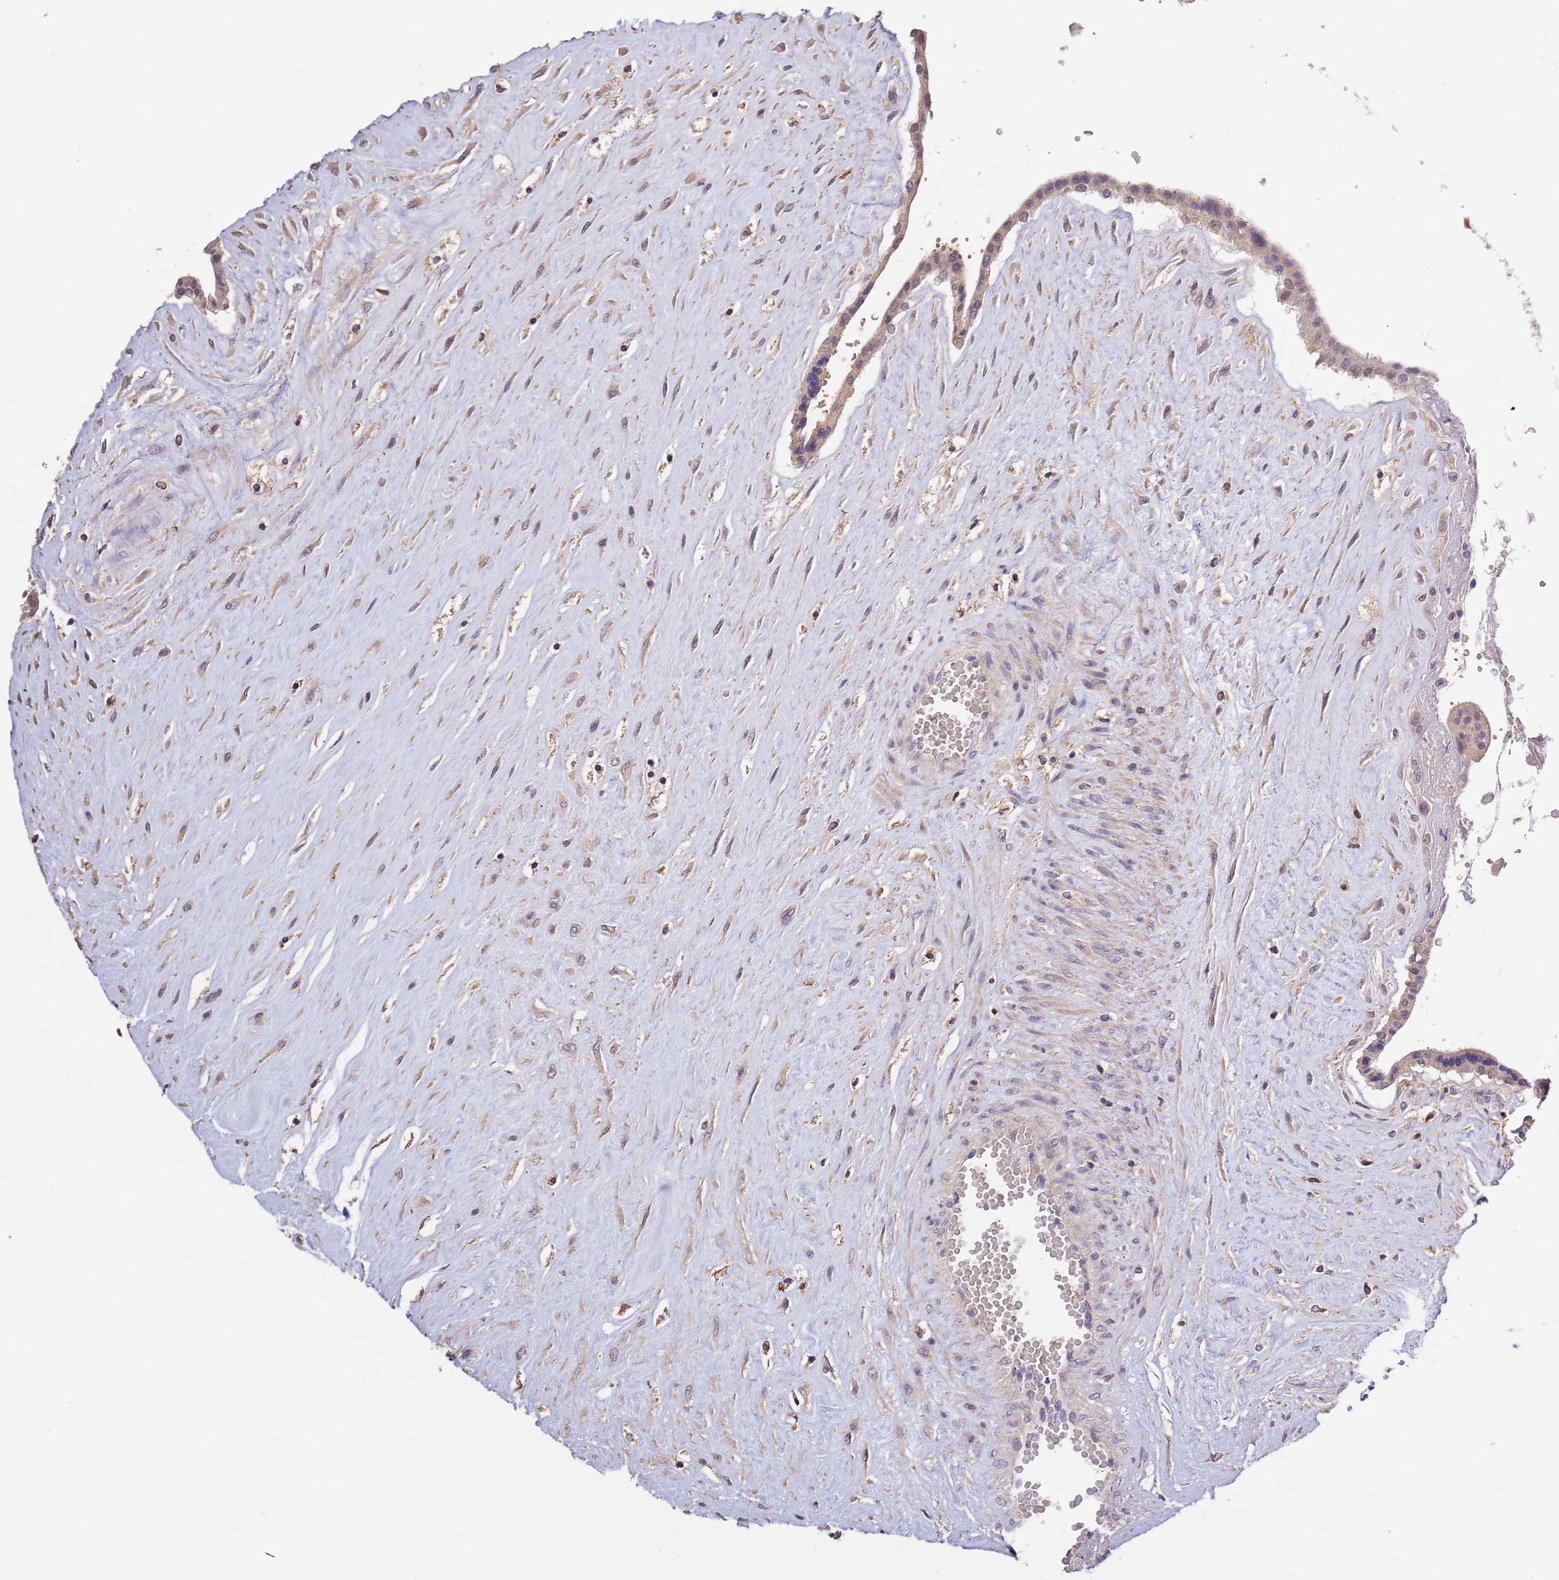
{"staining": {"intensity": "weak", "quantity": "<25%", "location": "cytoplasmic/membranous"}, "tissue": "placenta", "cell_type": "Trophoblastic cells", "image_type": "normal", "snomed": [{"axis": "morphology", "description": "Normal tissue, NOS"}, {"axis": "topography", "description": "Placenta"}], "caption": "The histopathology image exhibits no staining of trophoblastic cells in normal placenta. (DAB (3,3'-diaminobenzidine) immunohistochemistry (IHC) visualized using brightfield microscopy, high magnification).", "gene": "LIPJ", "patient": {"sex": "female", "age": 37}}